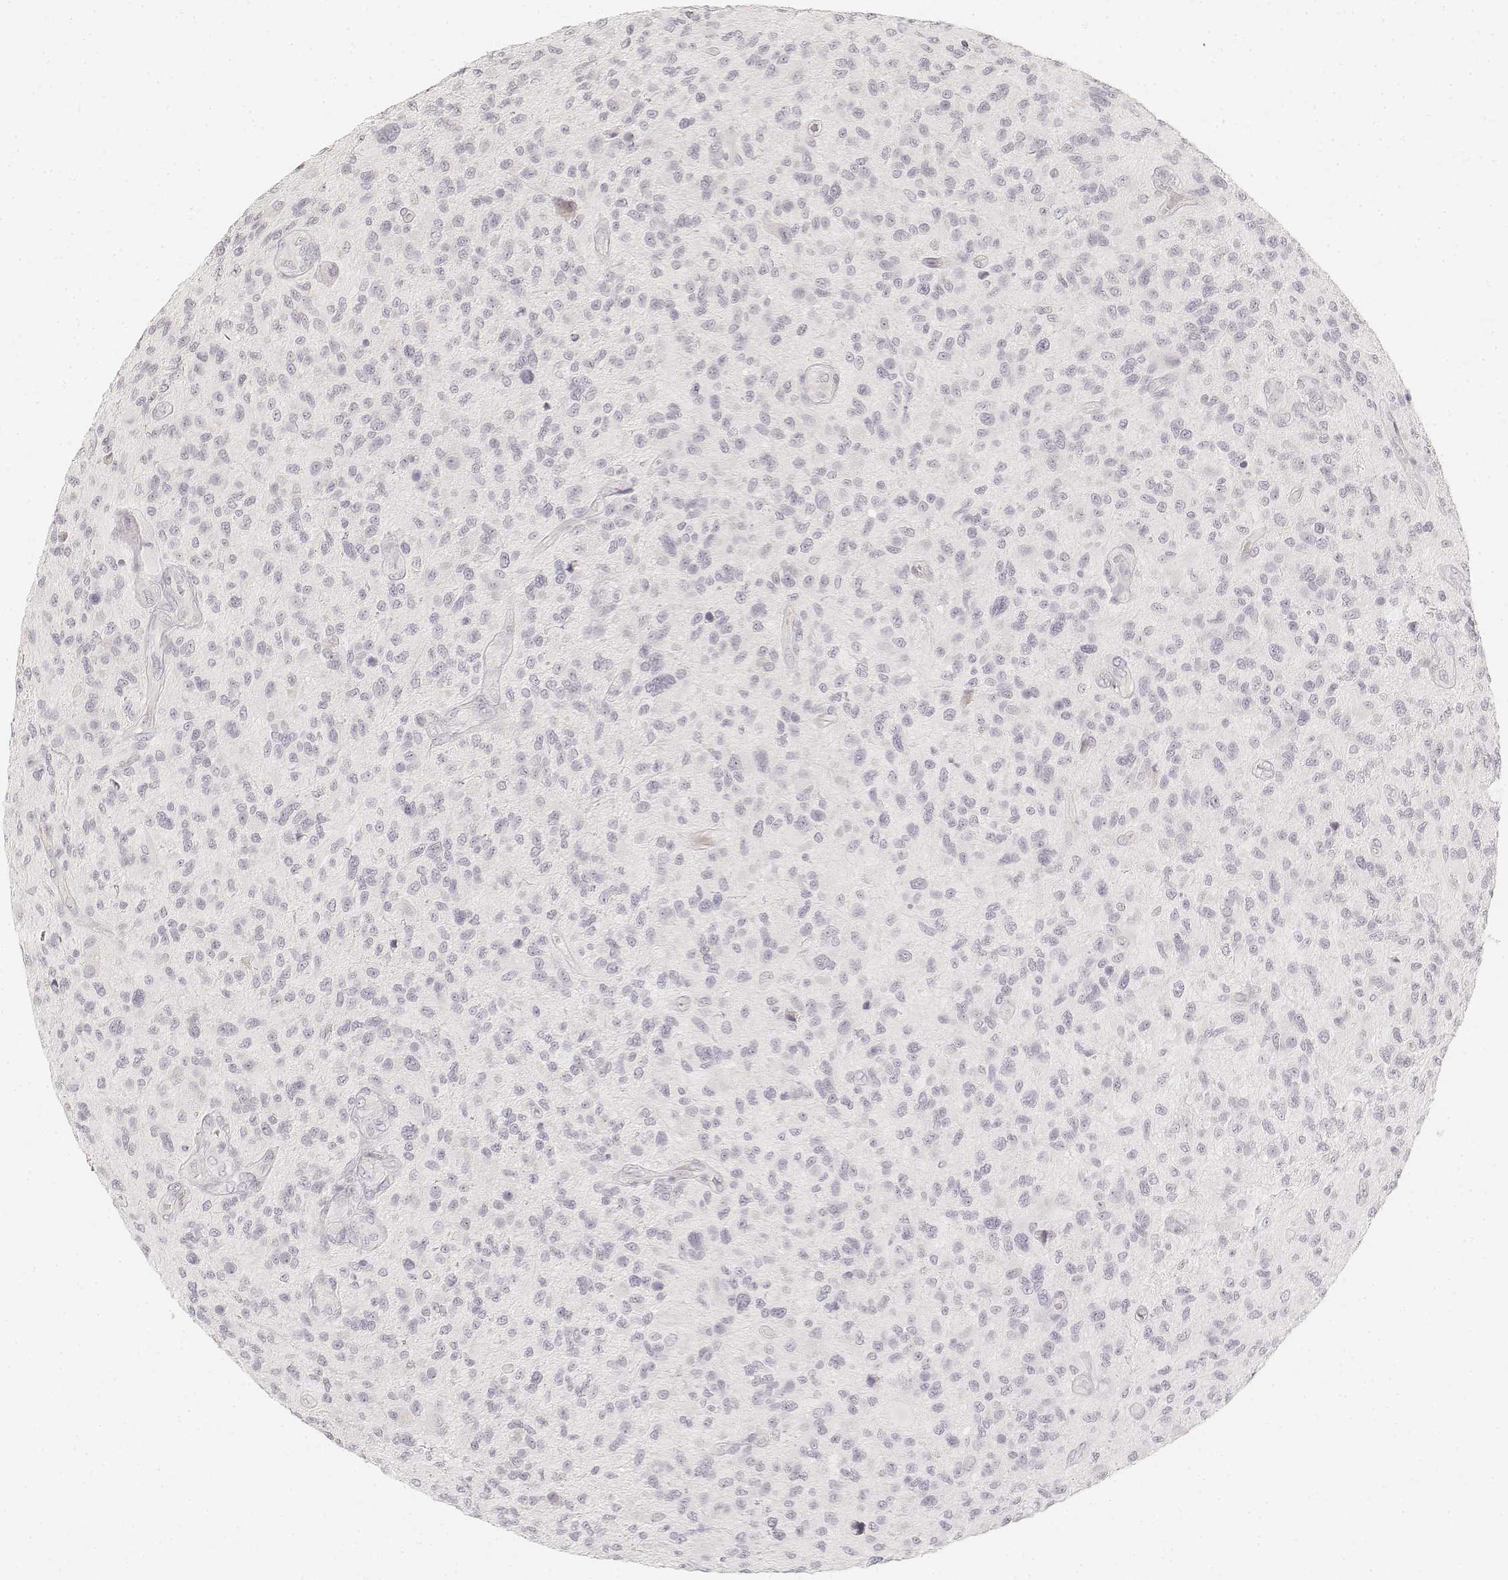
{"staining": {"intensity": "negative", "quantity": "none", "location": "none"}, "tissue": "glioma", "cell_type": "Tumor cells", "image_type": "cancer", "snomed": [{"axis": "morphology", "description": "Glioma, malignant, High grade"}, {"axis": "topography", "description": "Brain"}], "caption": "Tumor cells show no significant expression in glioma.", "gene": "DSG4", "patient": {"sex": "male", "age": 47}}